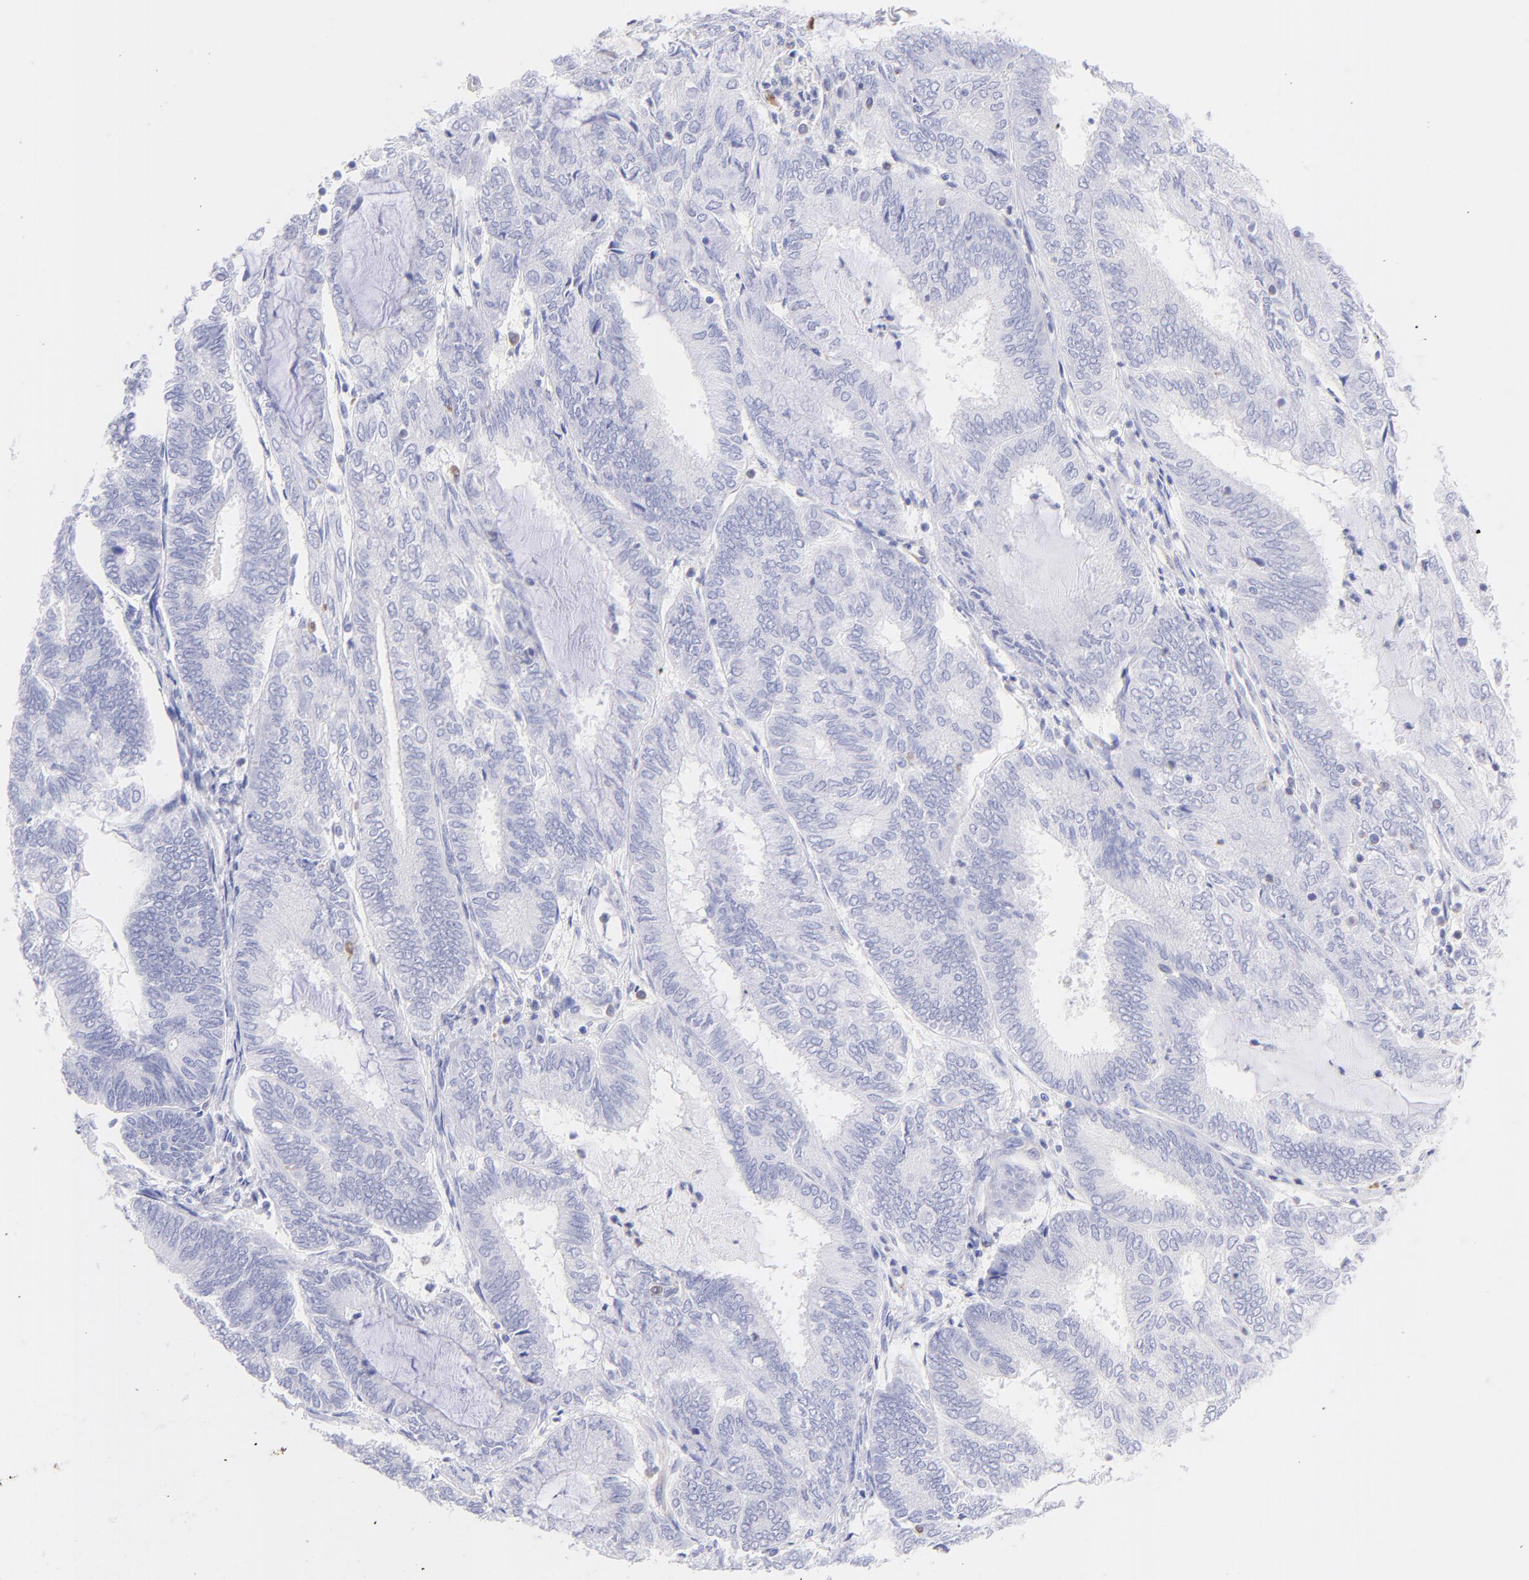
{"staining": {"intensity": "negative", "quantity": "none", "location": "none"}, "tissue": "endometrial cancer", "cell_type": "Tumor cells", "image_type": "cancer", "snomed": [{"axis": "morphology", "description": "Adenocarcinoma, NOS"}, {"axis": "topography", "description": "Endometrium"}], "caption": "High power microscopy histopathology image of an immunohistochemistry (IHC) photomicrograph of endometrial cancer (adenocarcinoma), revealing no significant positivity in tumor cells. (DAB immunohistochemistry, high magnification).", "gene": "IRAG2", "patient": {"sex": "female", "age": 59}}